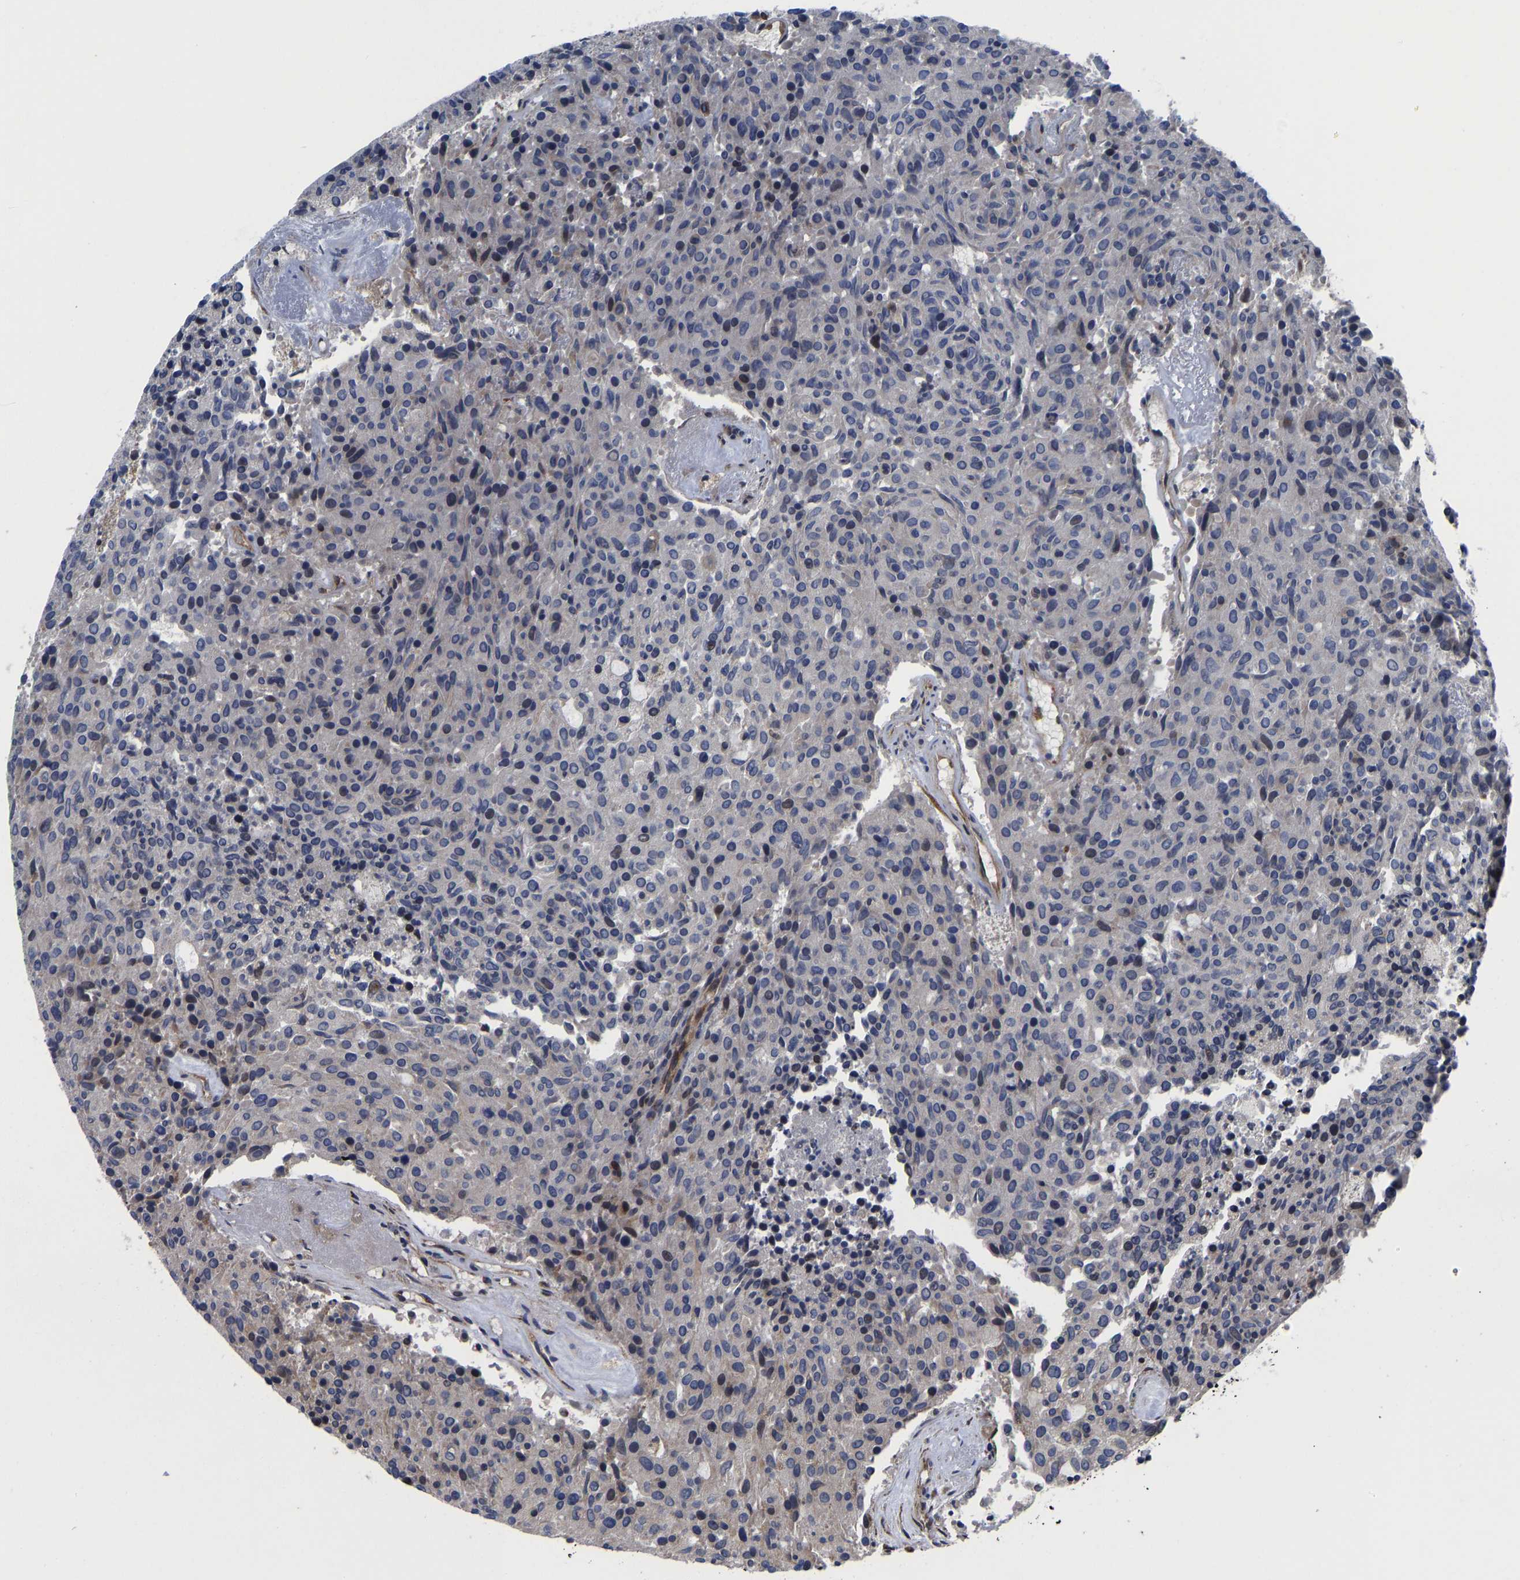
{"staining": {"intensity": "weak", "quantity": "<25%", "location": "cytoplasmic/membranous"}, "tissue": "carcinoid", "cell_type": "Tumor cells", "image_type": "cancer", "snomed": [{"axis": "morphology", "description": "Carcinoid, malignant, NOS"}, {"axis": "topography", "description": "Pancreas"}], "caption": "IHC photomicrograph of neoplastic tissue: human malignant carcinoid stained with DAB (3,3'-diaminobenzidine) displays no significant protein positivity in tumor cells.", "gene": "FRRS1", "patient": {"sex": "female", "age": 54}}